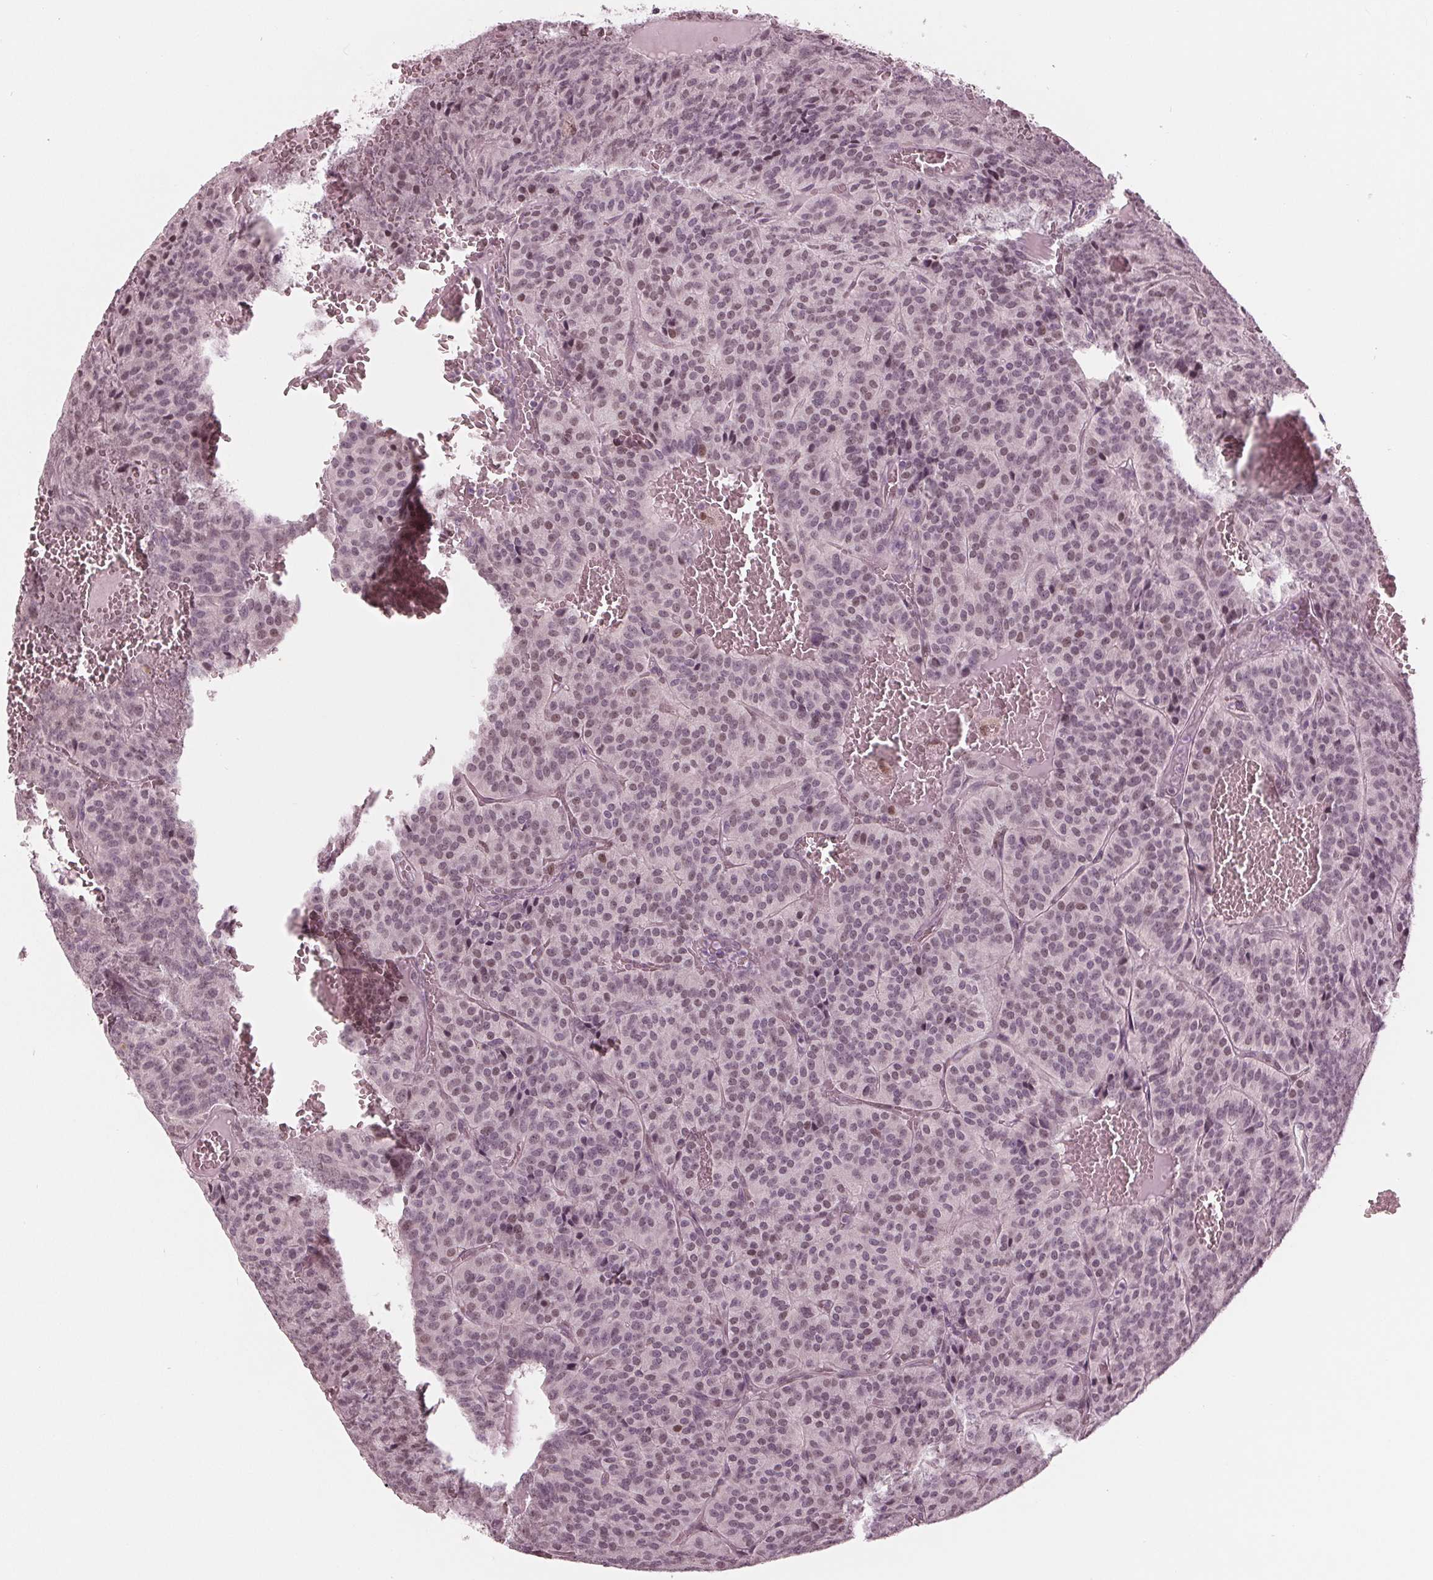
{"staining": {"intensity": "moderate", "quantity": "<25%", "location": "nuclear"}, "tissue": "carcinoid", "cell_type": "Tumor cells", "image_type": "cancer", "snomed": [{"axis": "morphology", "description": "Carcinoid, malignant, NOS"}, {"axis": "topography", "description": "Lung"}], "caption": "Tumor cells reveal moderate nuclear positivity in approximately <25% of cells in carcinoid (malignant).", "gene": "DNMT3L", "patient": {"sex": "male", "age": 70}}